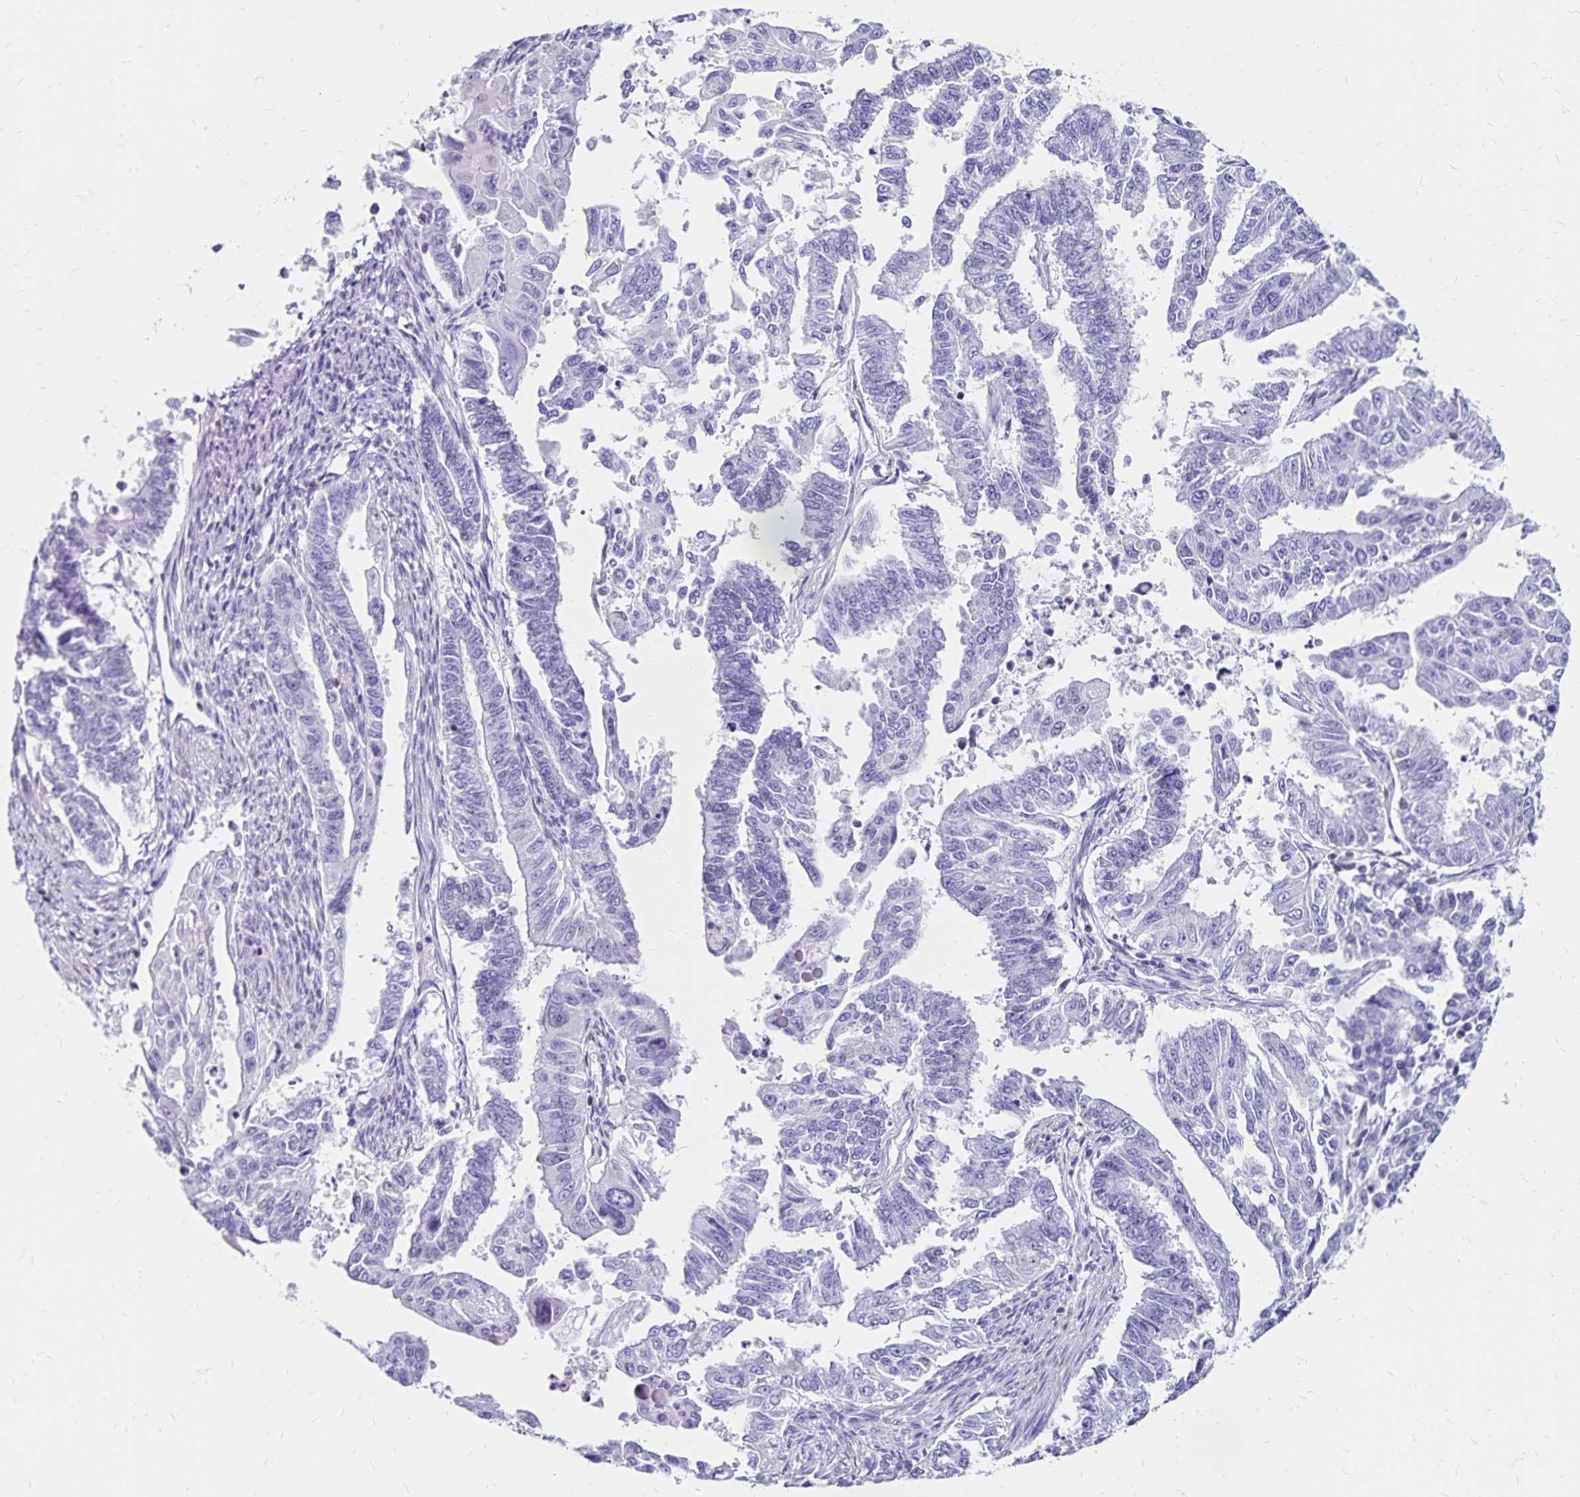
{"staining": {"intensity": "negative", "quantity": "none", "location": "none"}, "tissue": "endometrial cancer", "cell_type": "Tumor cells", "image_type": "cancer", "snomed": [{"axis": "morphology", "description": "Adenocarcinoma, NOS"}, {"axis": "topography", "description": "Uterus"}], "caption": "Adenocarcinoma (endometrial) stained for a protein using immunohistochemistry (IHC) exhibits no positivity tumor cells.", "gene": "IKZF1", "patient": {"sex": "female", "age": 59}}